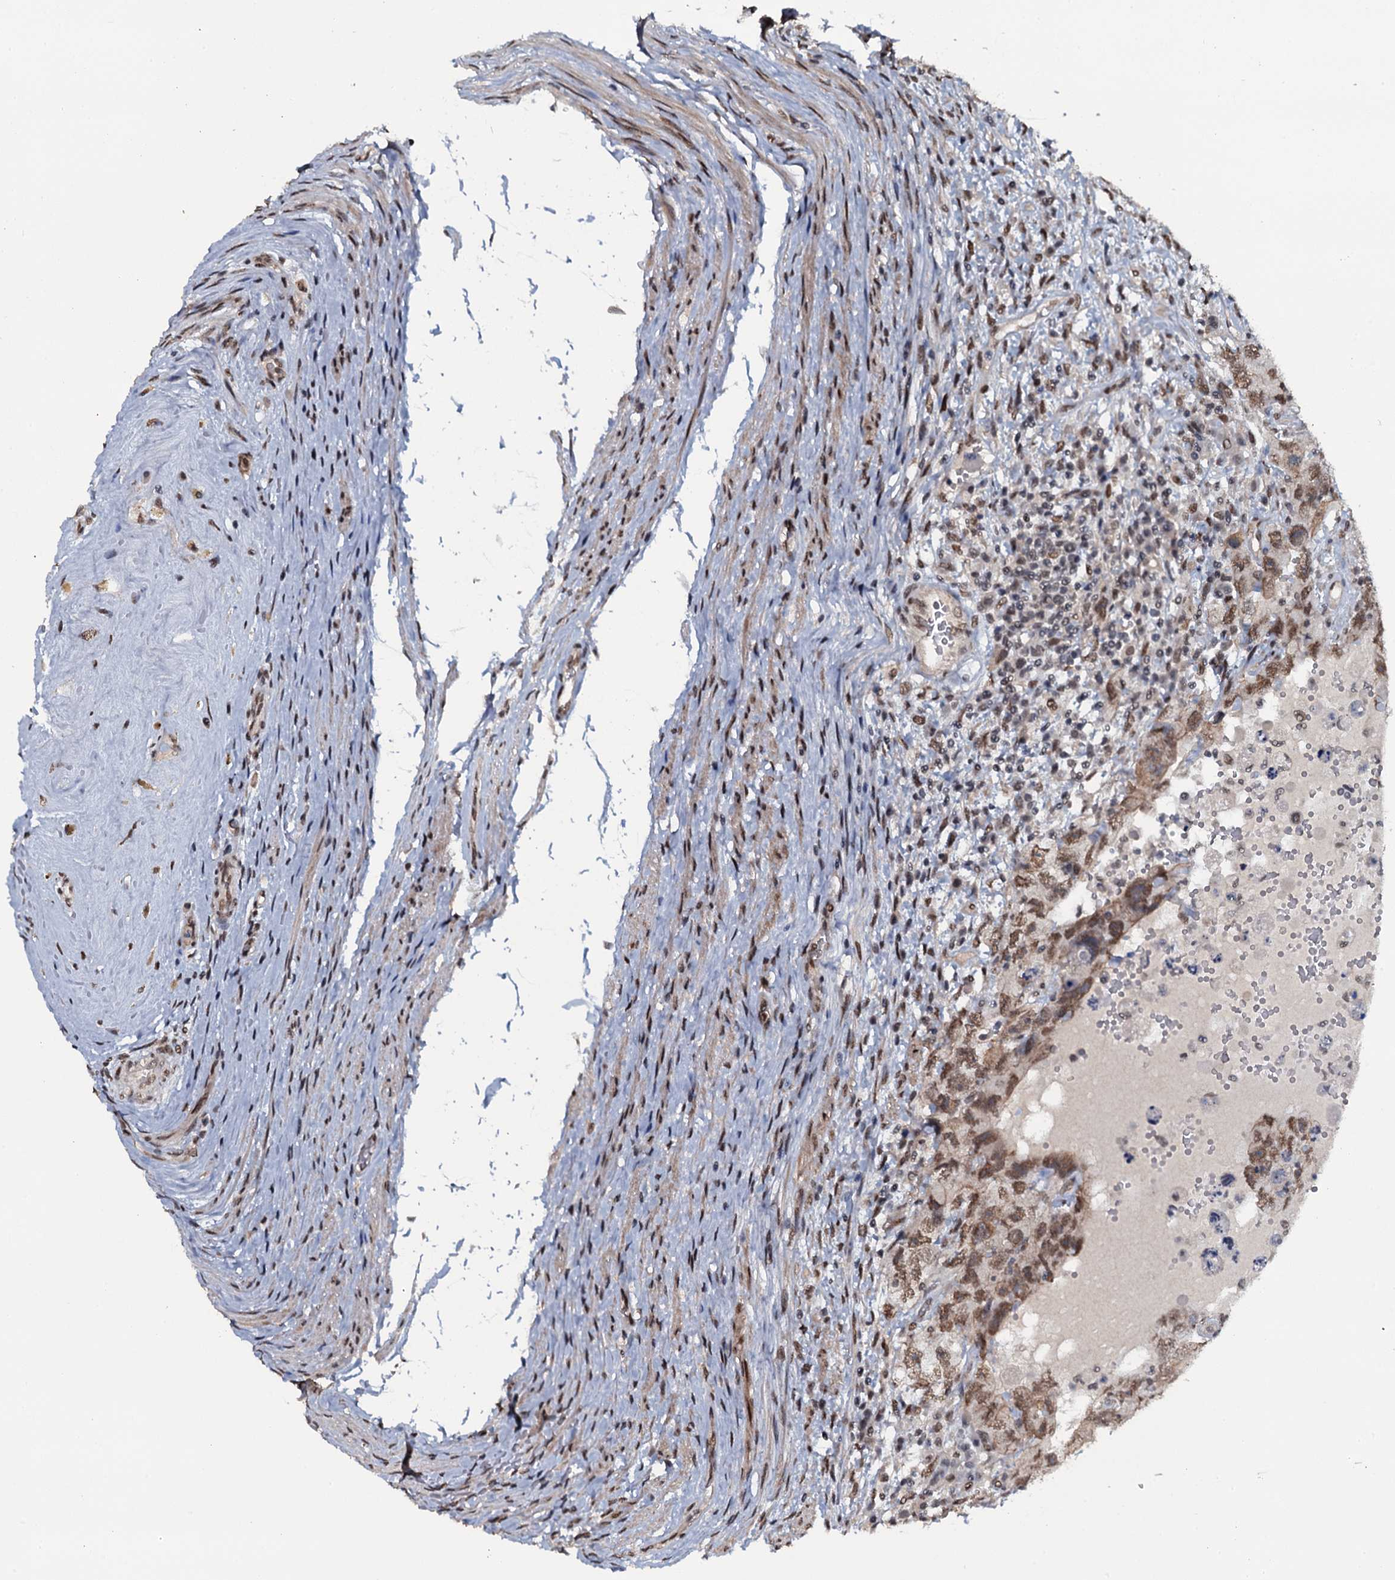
{"staining": {"intensity": "moderate", "quantity": ">75%", "location": "nuclear"}, "tissue": "testis cancer", "cell_type": "Tumor cells", "image_type": "cancer", "snomed": [{"axis": "morphology", "description": "Carcinoma, Embryonal, NOS"}, {"axis": "topography", "description": "Testis"}], "caption": "DAB immunohistochemical staining of human testis cancer (embryonal carcinoma) shows moderate nuclear protein staining in approximately >75% of tumor cells. (DAB IHC with brightfield microscopy, high magnification).", "gene": "SH2D4B", "patient": {"sex": "male", "age": 26}}